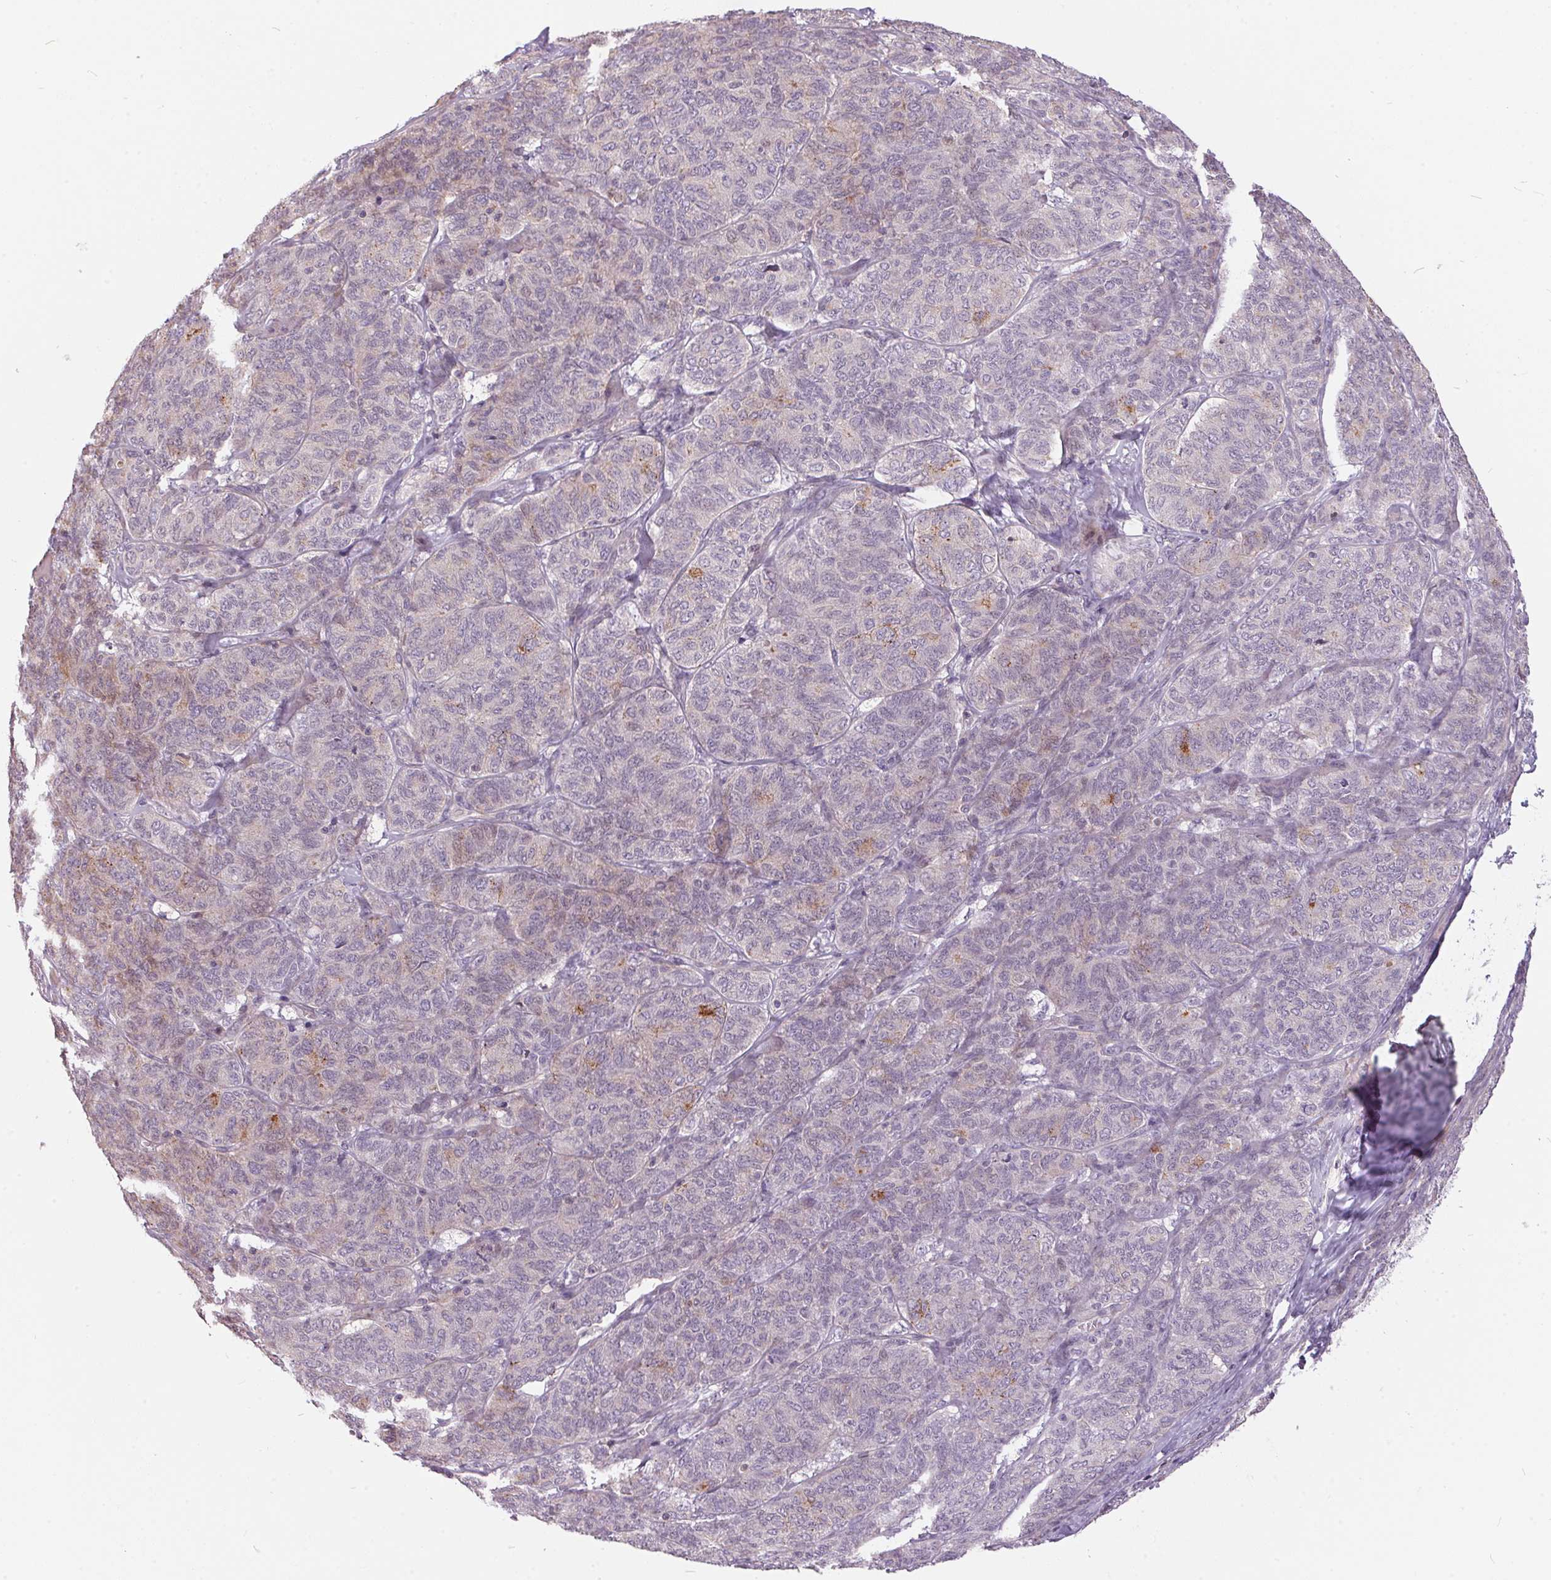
{"staining": {"intensity": "weak", "quantity": "<25%", "location": "cytoplasmic/membranous"}, "tissue": "ovarian cancer", "cell_type": "Tumor cells", "image_type": "cancer", "snomed": [{"axis": "morphology", "description": "Carcinoma, endometroid"}, {"axis": "topography", "description": "Ovary"}], "caption": "Human ovarian cancer (endometroid carcinoma) stained for a protein using IHC displays no staining in tumor cells.", "gene": "UNC13B", "patient": {"sex": "female", "age": 80}}